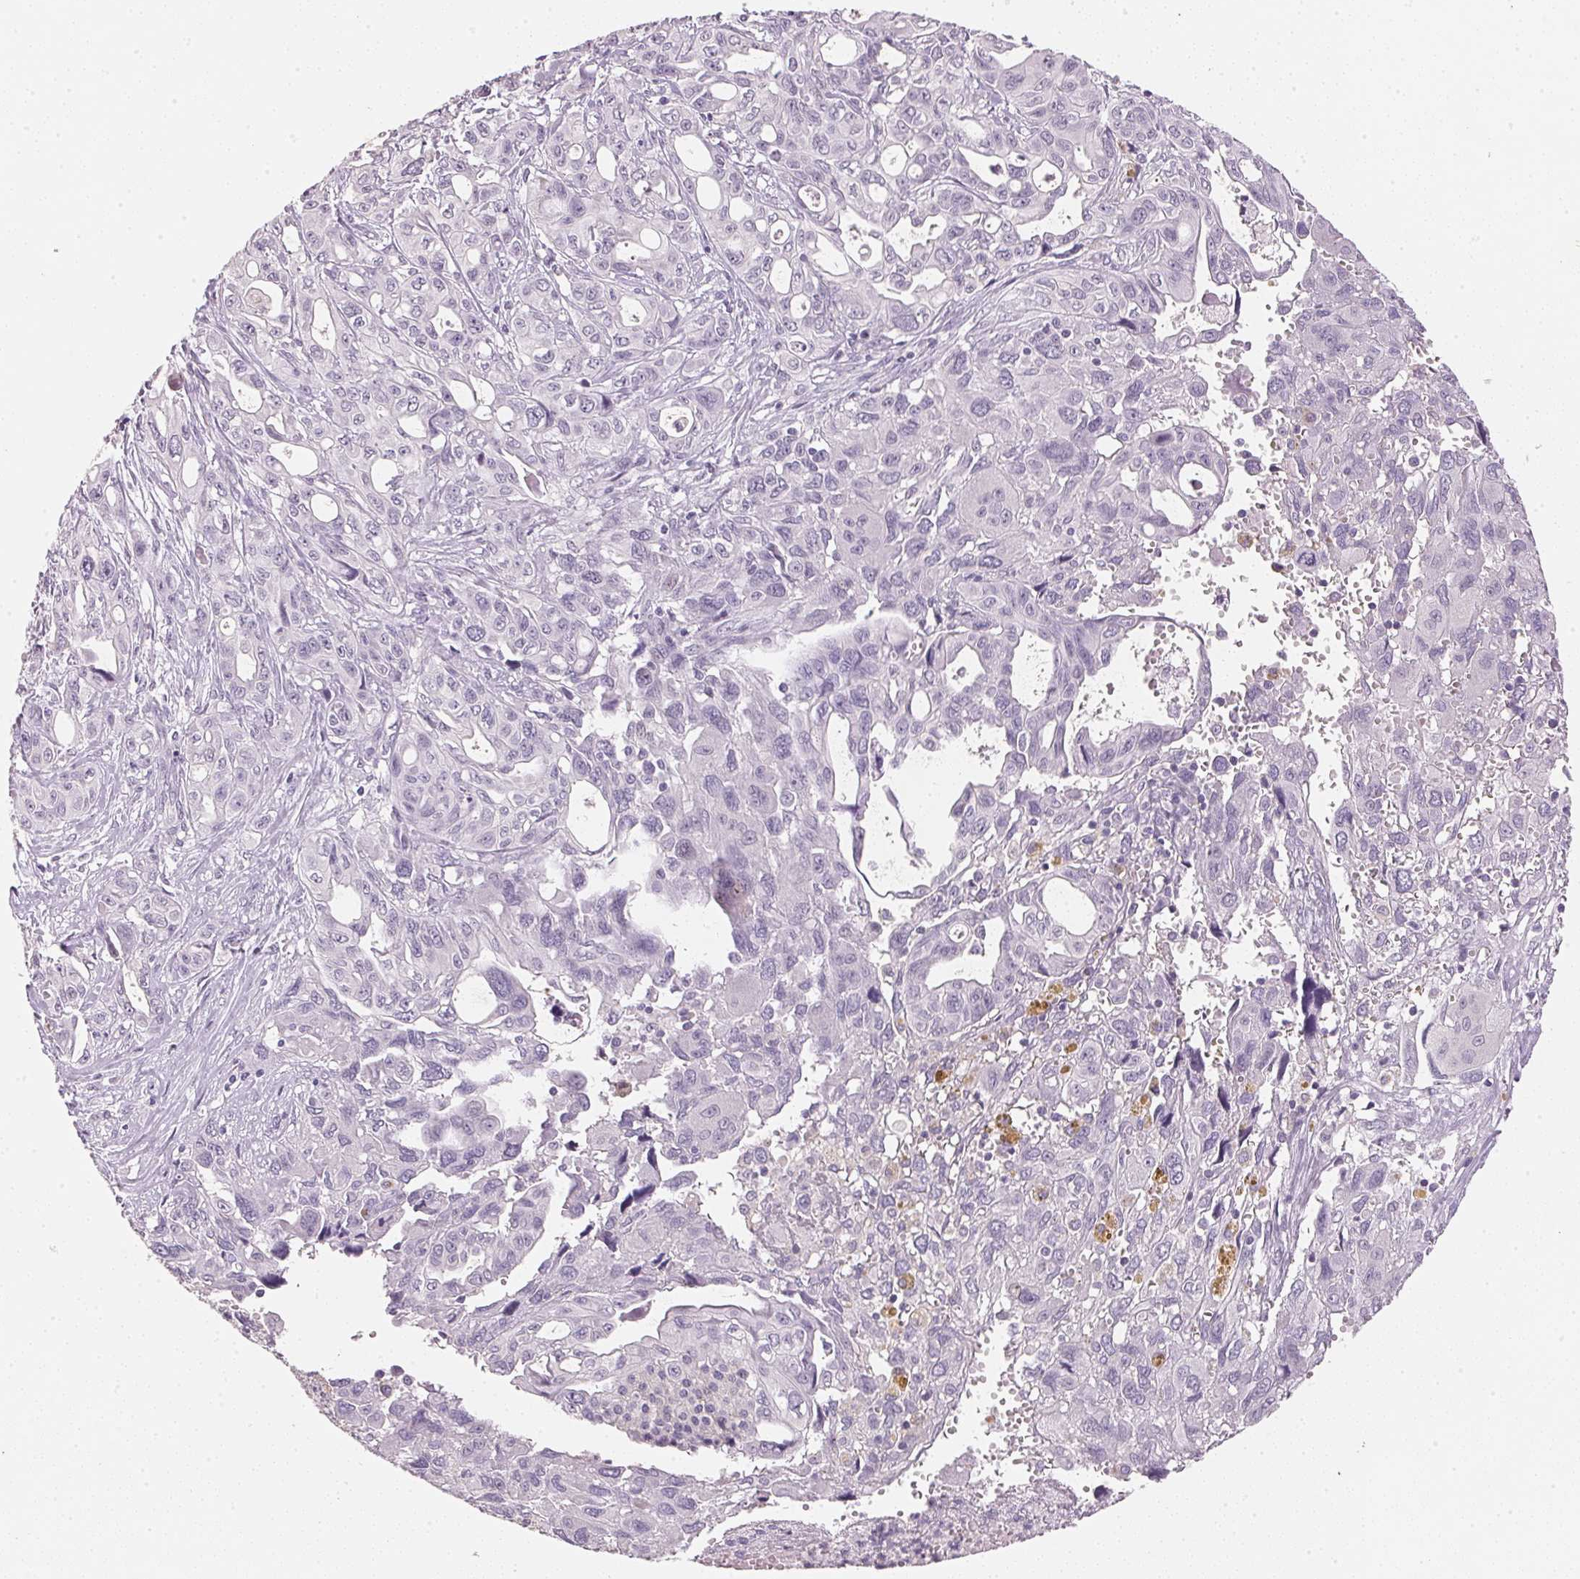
{"staining": {"intensity": "negative", "quantity": "none", "location": "none"}, "tissue": "pancreatic cancer", "cell_type": "Tumor cells", "image_type": "cancer", "snomed": [{"axis": "morphology", "description": "Adenocarcinoma, NOS"}, {"axis": "topography", "description": "Pancreas"}], "caption": "DAB immunohistochemical staining of pancreatic cancer (adenocarcinoma) displays no significant positivity in tumor cells.", "gene": "IGFBP1", "patient": {"sex": "female", "age": 47}}